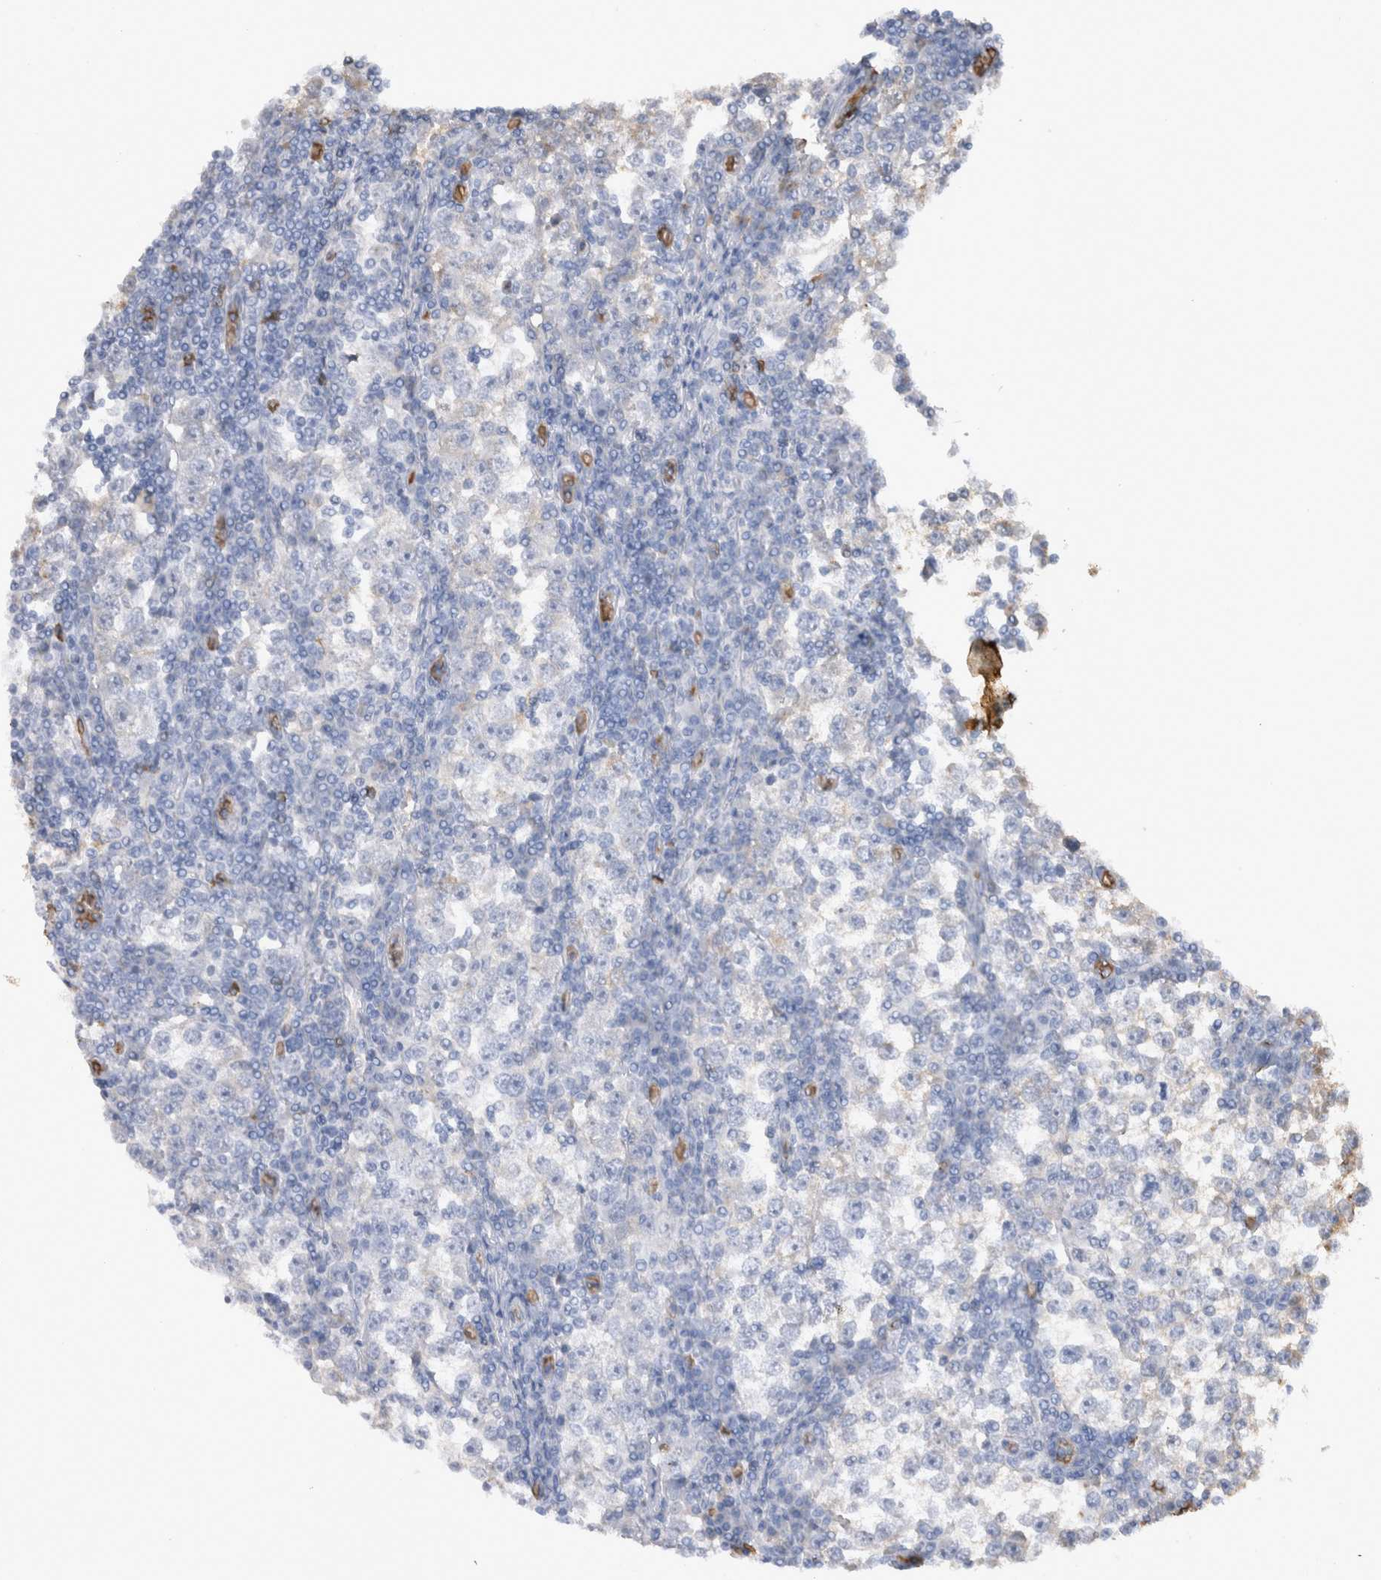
{"staining": {"intensity": "negative", "quantity": "none", "location": "none"}, "tissue": "testis cancer", "cell_type": "Tumor cells", "image_type": "cancer", "snomed": [{"axis": "morphology", "description": "Seminoma, NOS"}, {"axis": "topography", "description": "Testis"}], "caption": "Tumor cells show no significant staining in testis cancer (seminoma). The staining was performed using DAB to visualize the protein expression in brown, while the nuclei were stained in blue with hematoxylin (Magnification: 20x).", "gene": "IL17RC", "patient": {"sex": "male", "age": 65}}